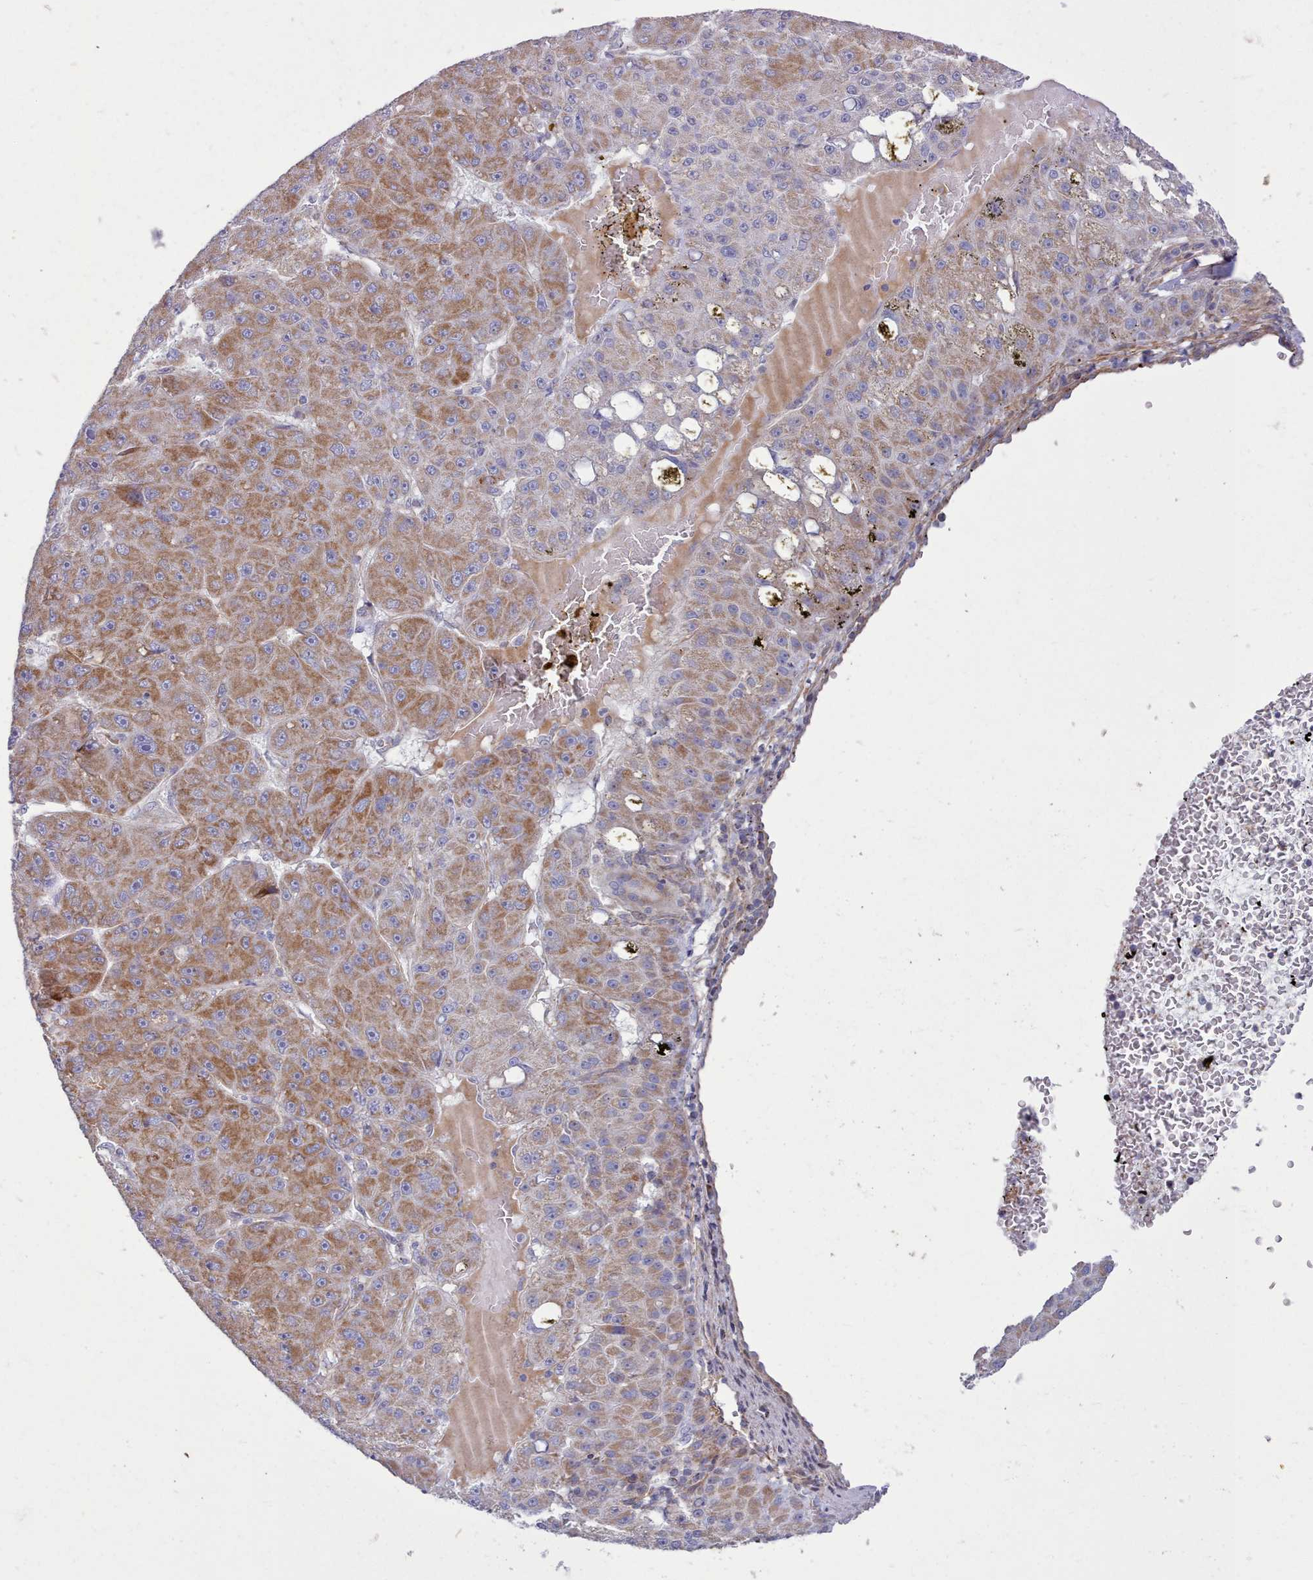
{"staining": {"intensity": "moderate", "quantity": ">75%", "location": "cytoplasmic/membranous"}, "tissue": "liver cancer", "cell_type": "Tumor cells", "image_type": "cancer", "snomed": [{"axis": "morphology", "description": "Carcinoma, Hepatocellular, NOS"}, {"axis": "topography", "description": "Liver"}], "caption": "Moderate cytoplasmic/membranous protein expression is appreciated in approximately >75% of tumor cells in liver hepatocellular carcinoma.", "gene": "MRPL21", "patient": {"sex": "male", "age": 67}}